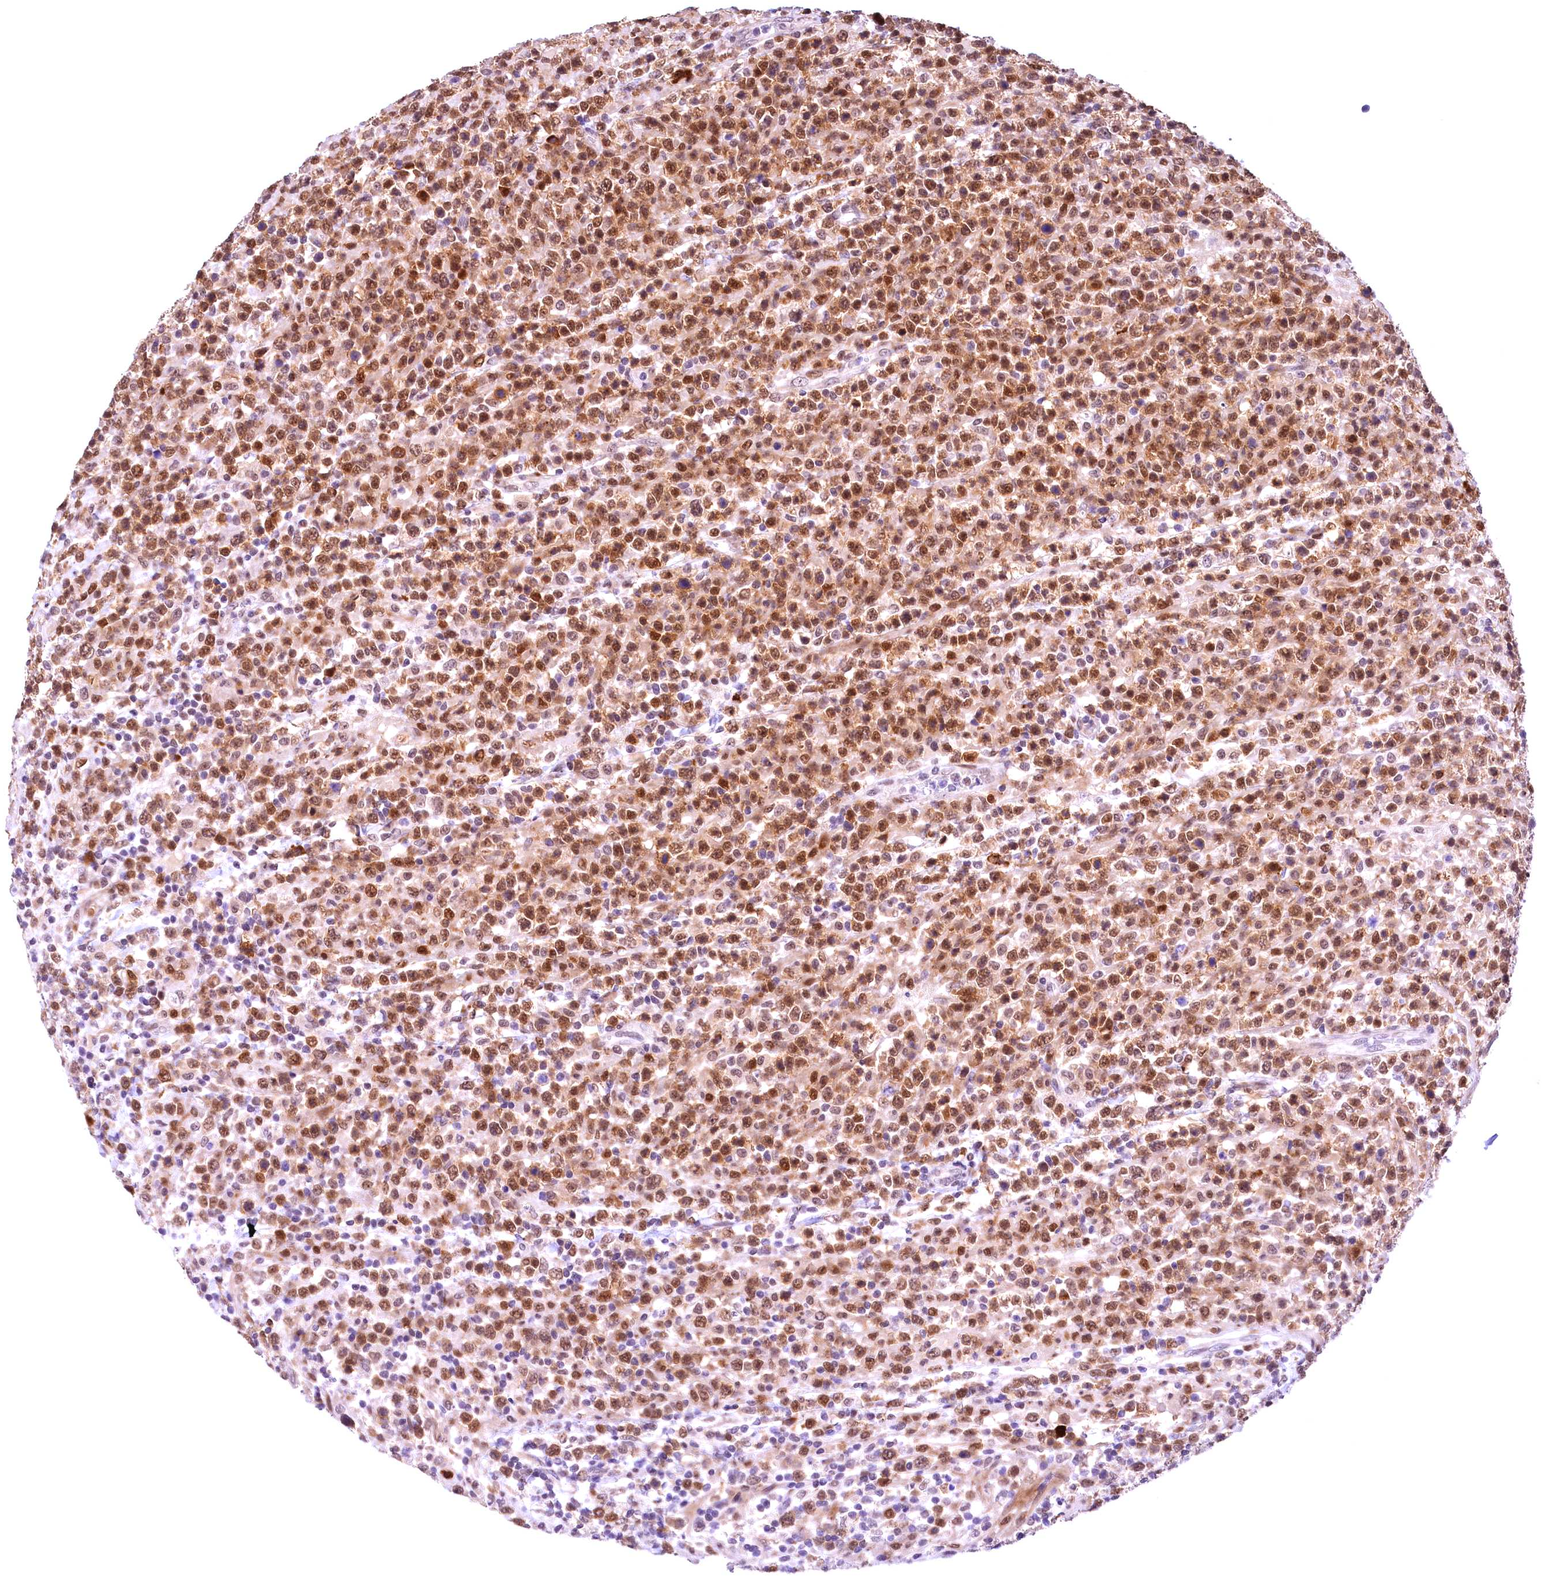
{"staining": {"intensity": "moderate", "quantity": ">75%", "location": "nuclear"}, "tissue": "lymphoma", "cell_type": "Tumor cells", "image_type": "cancer", "snomed": [{"axis": "morphology", "description": "Malignant lymphoma, non-Hodgkin's type, High grade"}, {"axis": "topography", "description": "Colon"}], "caption": "An image of malignant lymphoma, non-Hodgkin's type (high-grade) stained for a protein reveals moderate nuclear brown staining in tumor cells. The staining was performed using DAB, with brown indicating positive protein expression. Nuclei are stained blue with hematoxylin.", "gene": "FBXO45", "patient": {"sex": "female", "age": 53}}